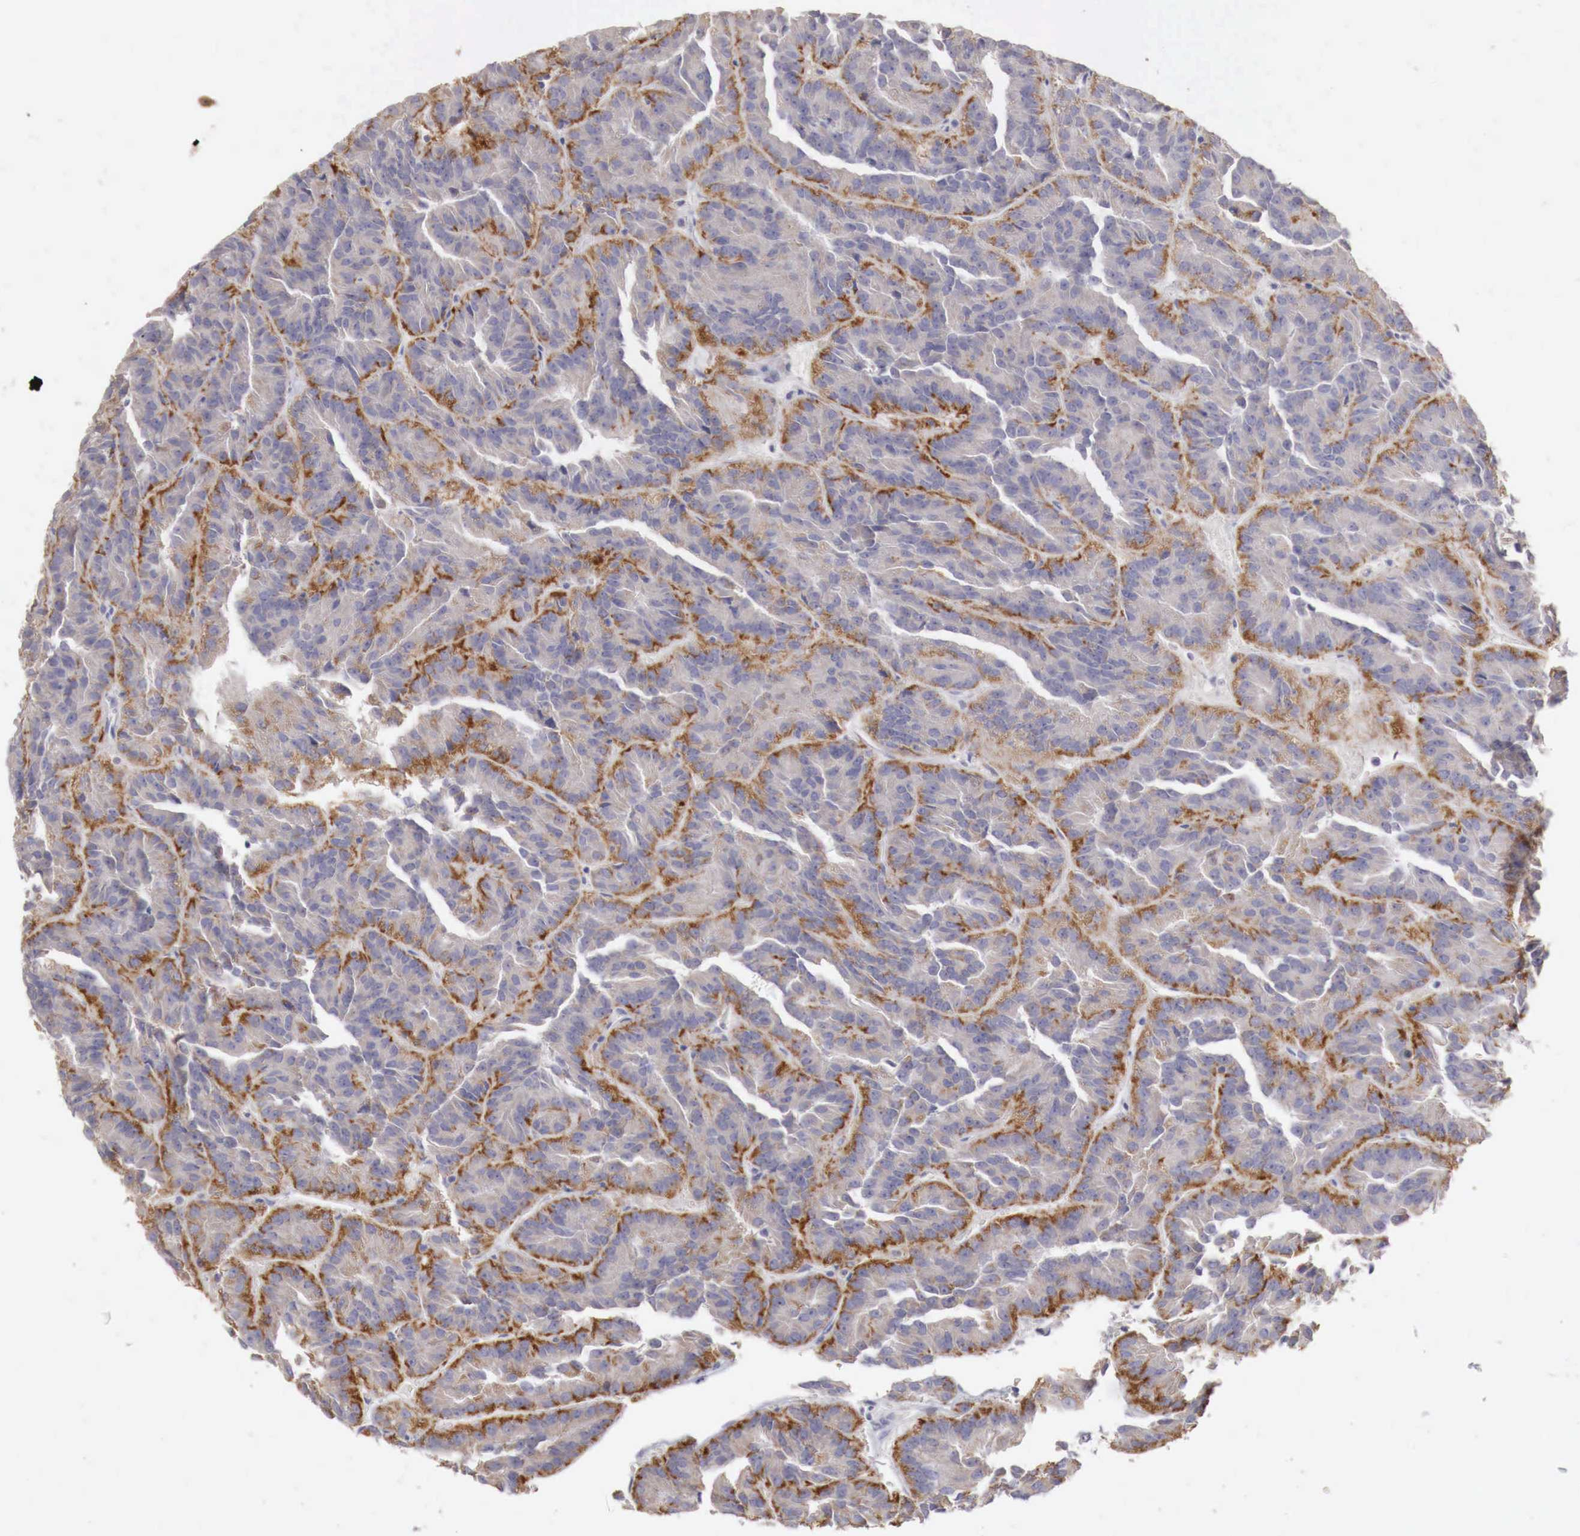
{"staining": {"intensity": "moderate", "quantity": ">75%", "location": "cytoplasmic/membranous"}, "tissue": "renal cancer", "cell_type": "Tumor cells", "image_type": "cancer", "snomed": [{"axis": "morphology", "description": "Adenocarcinoma, NOS"}, {"axis": "topography", "description": "Kidney"}], "caption": "Immunohistochemical staining of renal adenocarcinoma displays medium levels of moderate cytoplasmic/membranous protein staining in about >75% of tumor cells. The protein is stained brown, and the nuclei are stained in blue (DAB (3,3'-diaminobenzidine) IHC with brightfield microscopy, high magnification).", "gene": "NSDHL", "patient": {"sex": "male", "age": 46}}